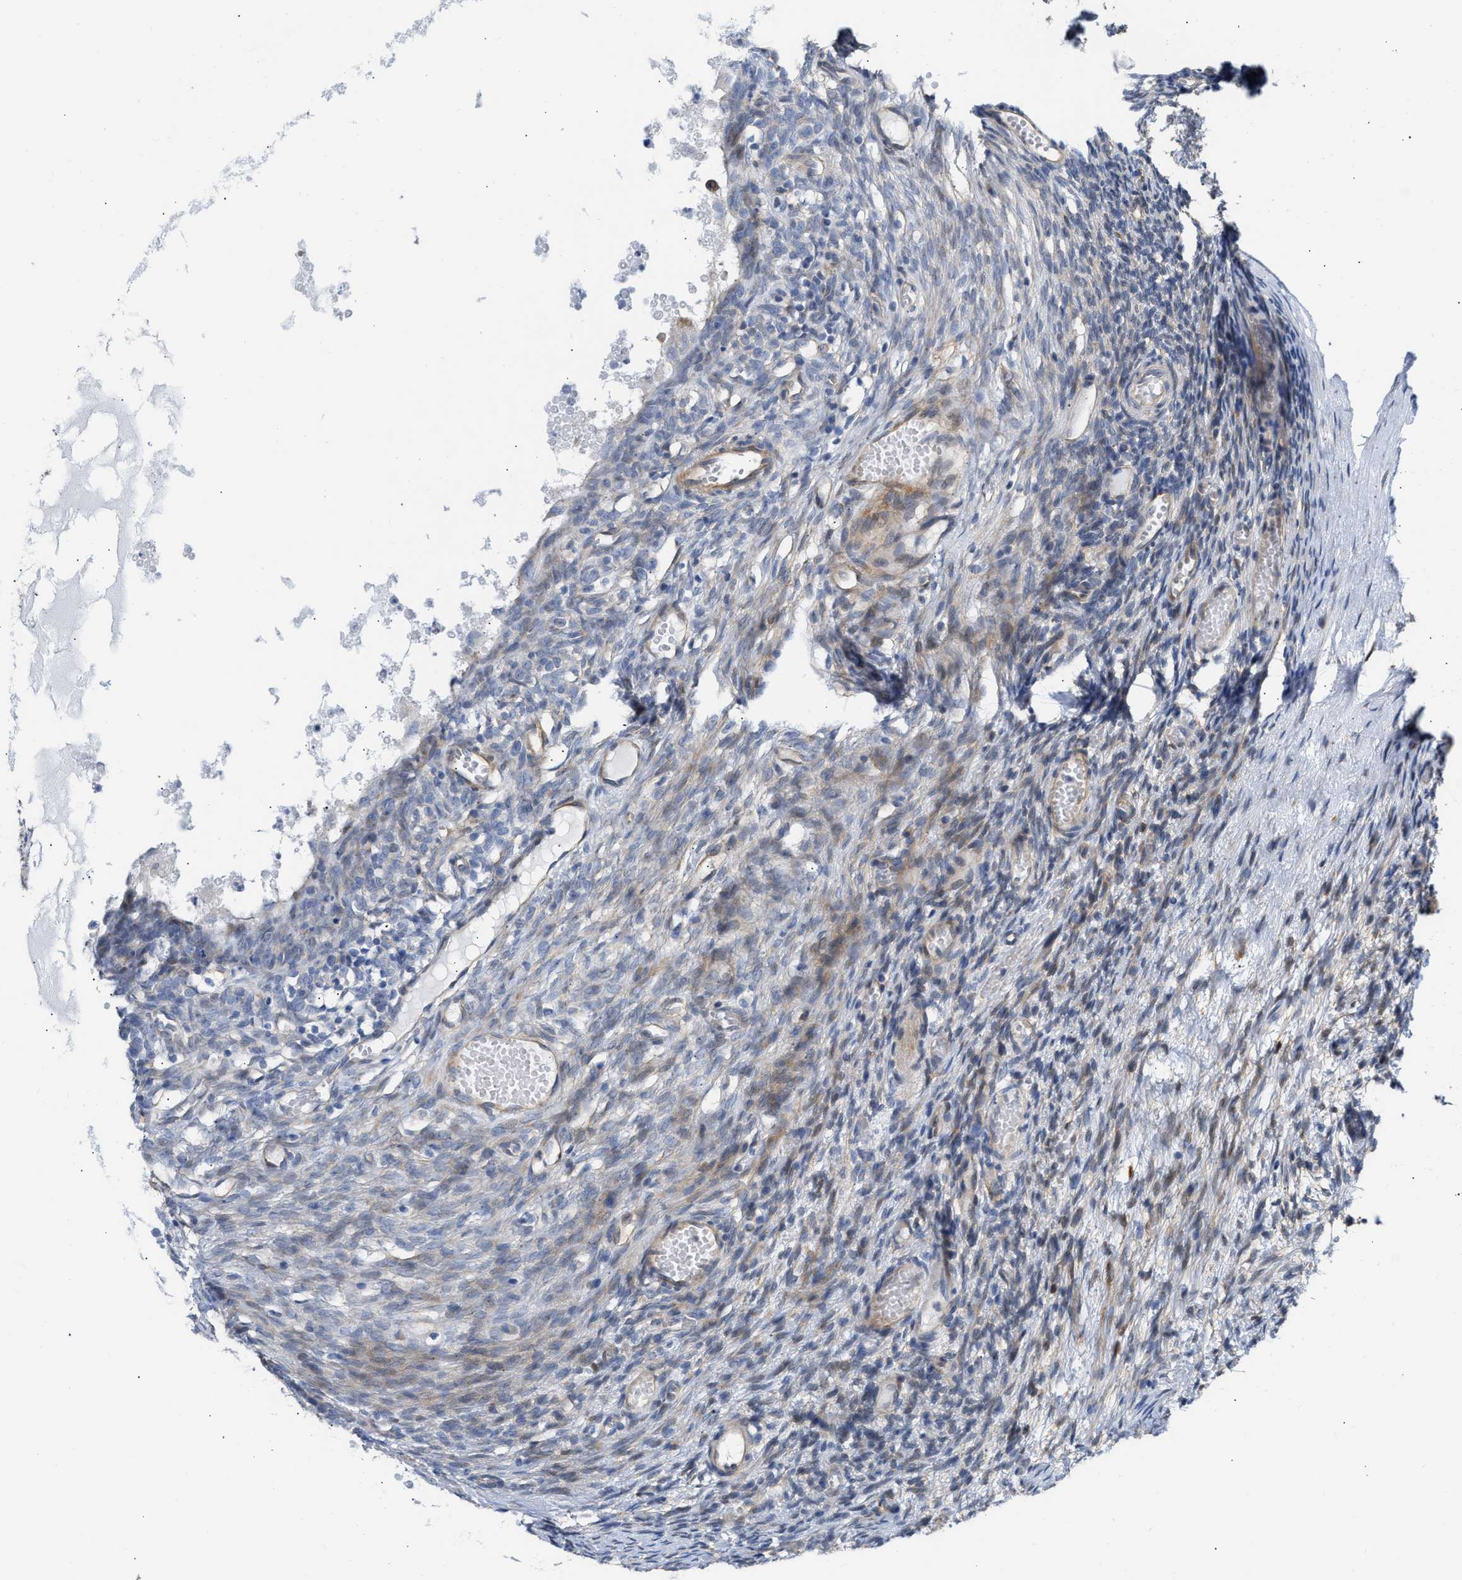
{"staining": {"intensity": "weak", "quantity": "<25%", "location": "cytoplasmic/membranous"}, "tissue": "ovary", "cell_type": "Ovarian stroma cells", "image_type": "normal", "snomed": [{"axis": "morphology", "description": "Normal tissue, NOS"}, {"axis": "topography", "description": "Ovary"}], "caption": "High power microscopy image of an immunohistochemistry histopathology image of unremarkable ovary, revealing no significant positivity in ovarian stroma cells. The staining was performed using DAB to visualize the protein expression in brown, while the nuclei were stained in blue with hematoxylin (Magnification: 20x).", "gene": "FHL1", "patient": {"sex": "female", "age": 35}}